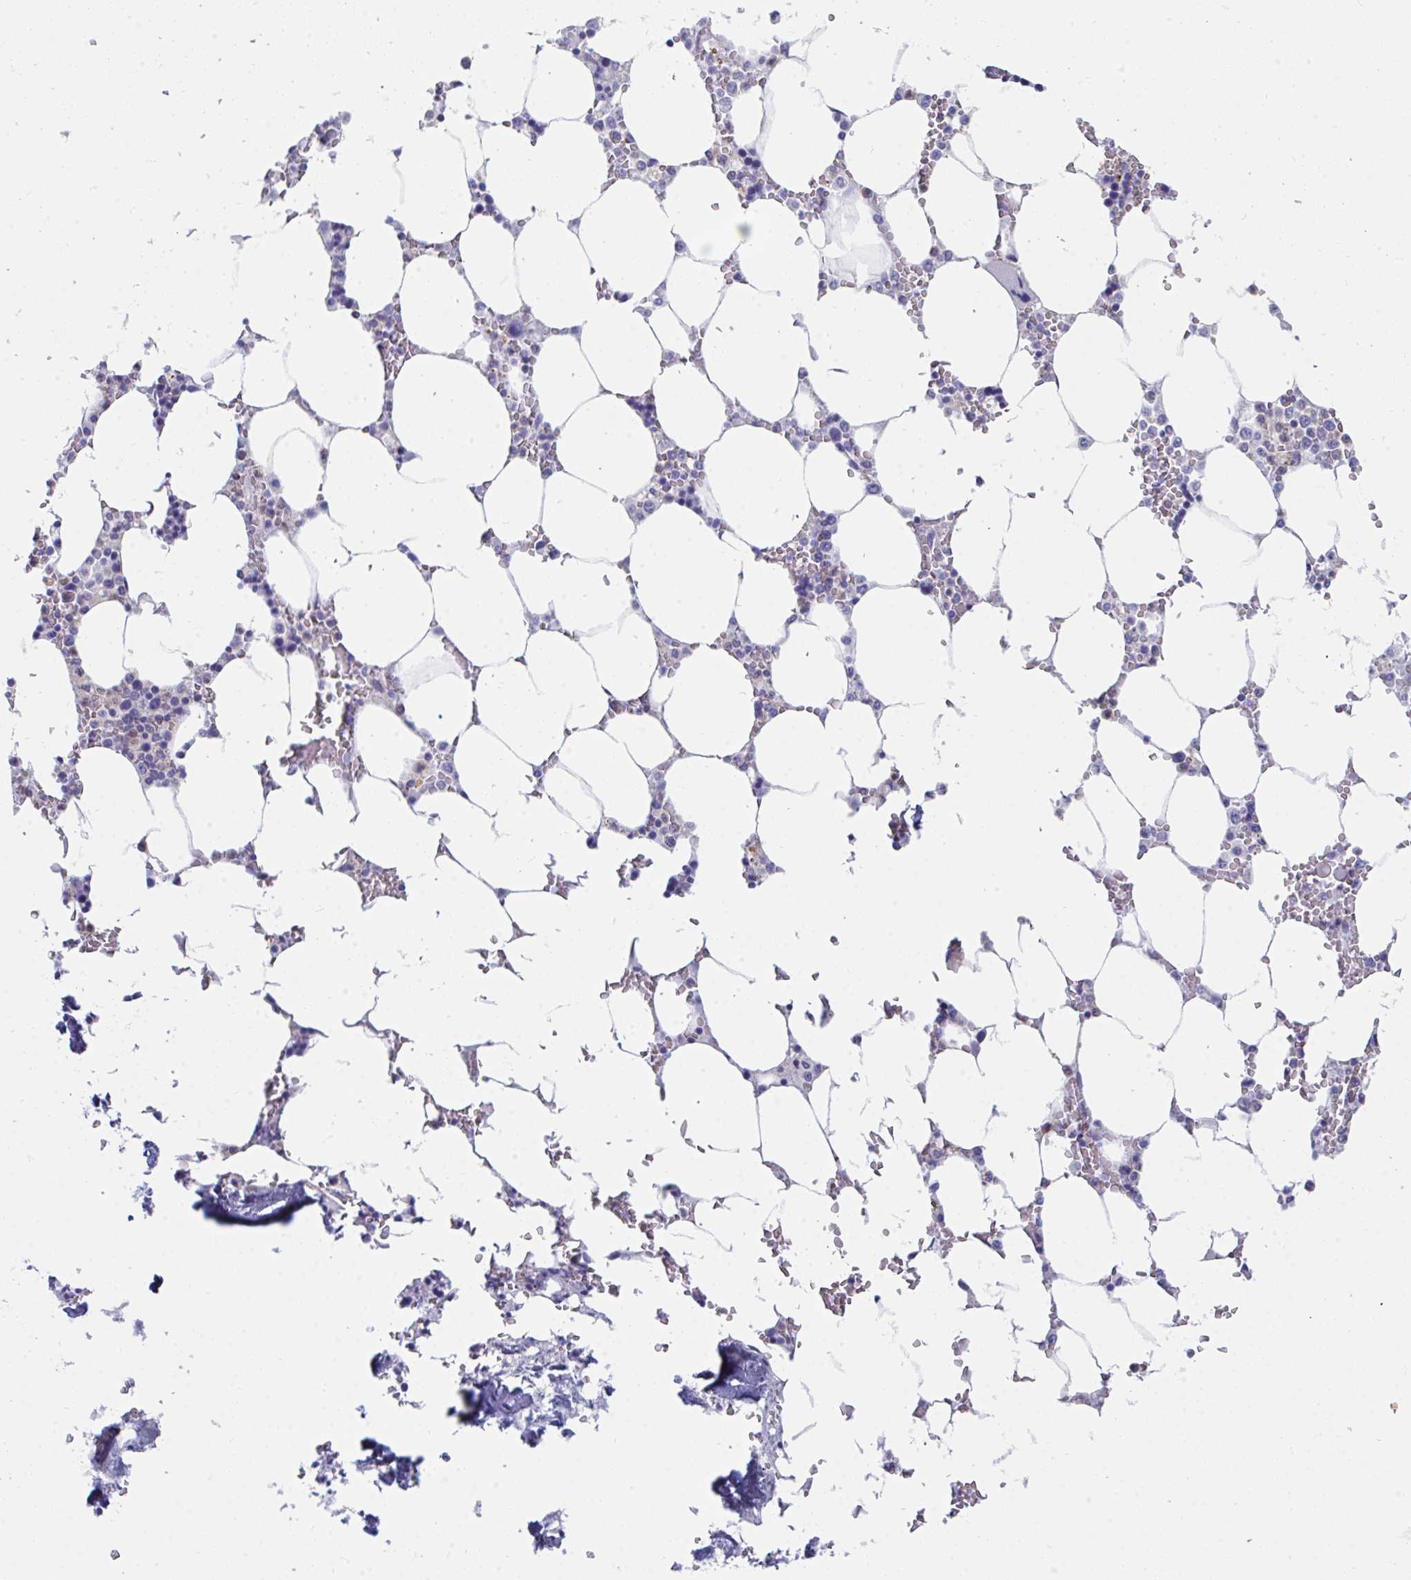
{"staining": {"intensity": "weak", "quantity": "25%-75%", "location": "cytoplasmic/membranous"}, "tissue": "bone marrow", "cell_type": "Hematopoietic cells", "image_type": "normal", "snomed": [{"axis": "morphology", "description": "Normal tissue, NOS"}, {"axis": "topography", "description": "Bone marrow"}], "caption": "A low amount of weak cytoplasmic/membranous positivity is seen in approximately 25%-75% of hematopoietic cells in benign bone marrow. (DAB IHC with brightfield microscopy, high magnification).", "gene": "MGAM2", "patient": {"sex": "male", "age": 64}}